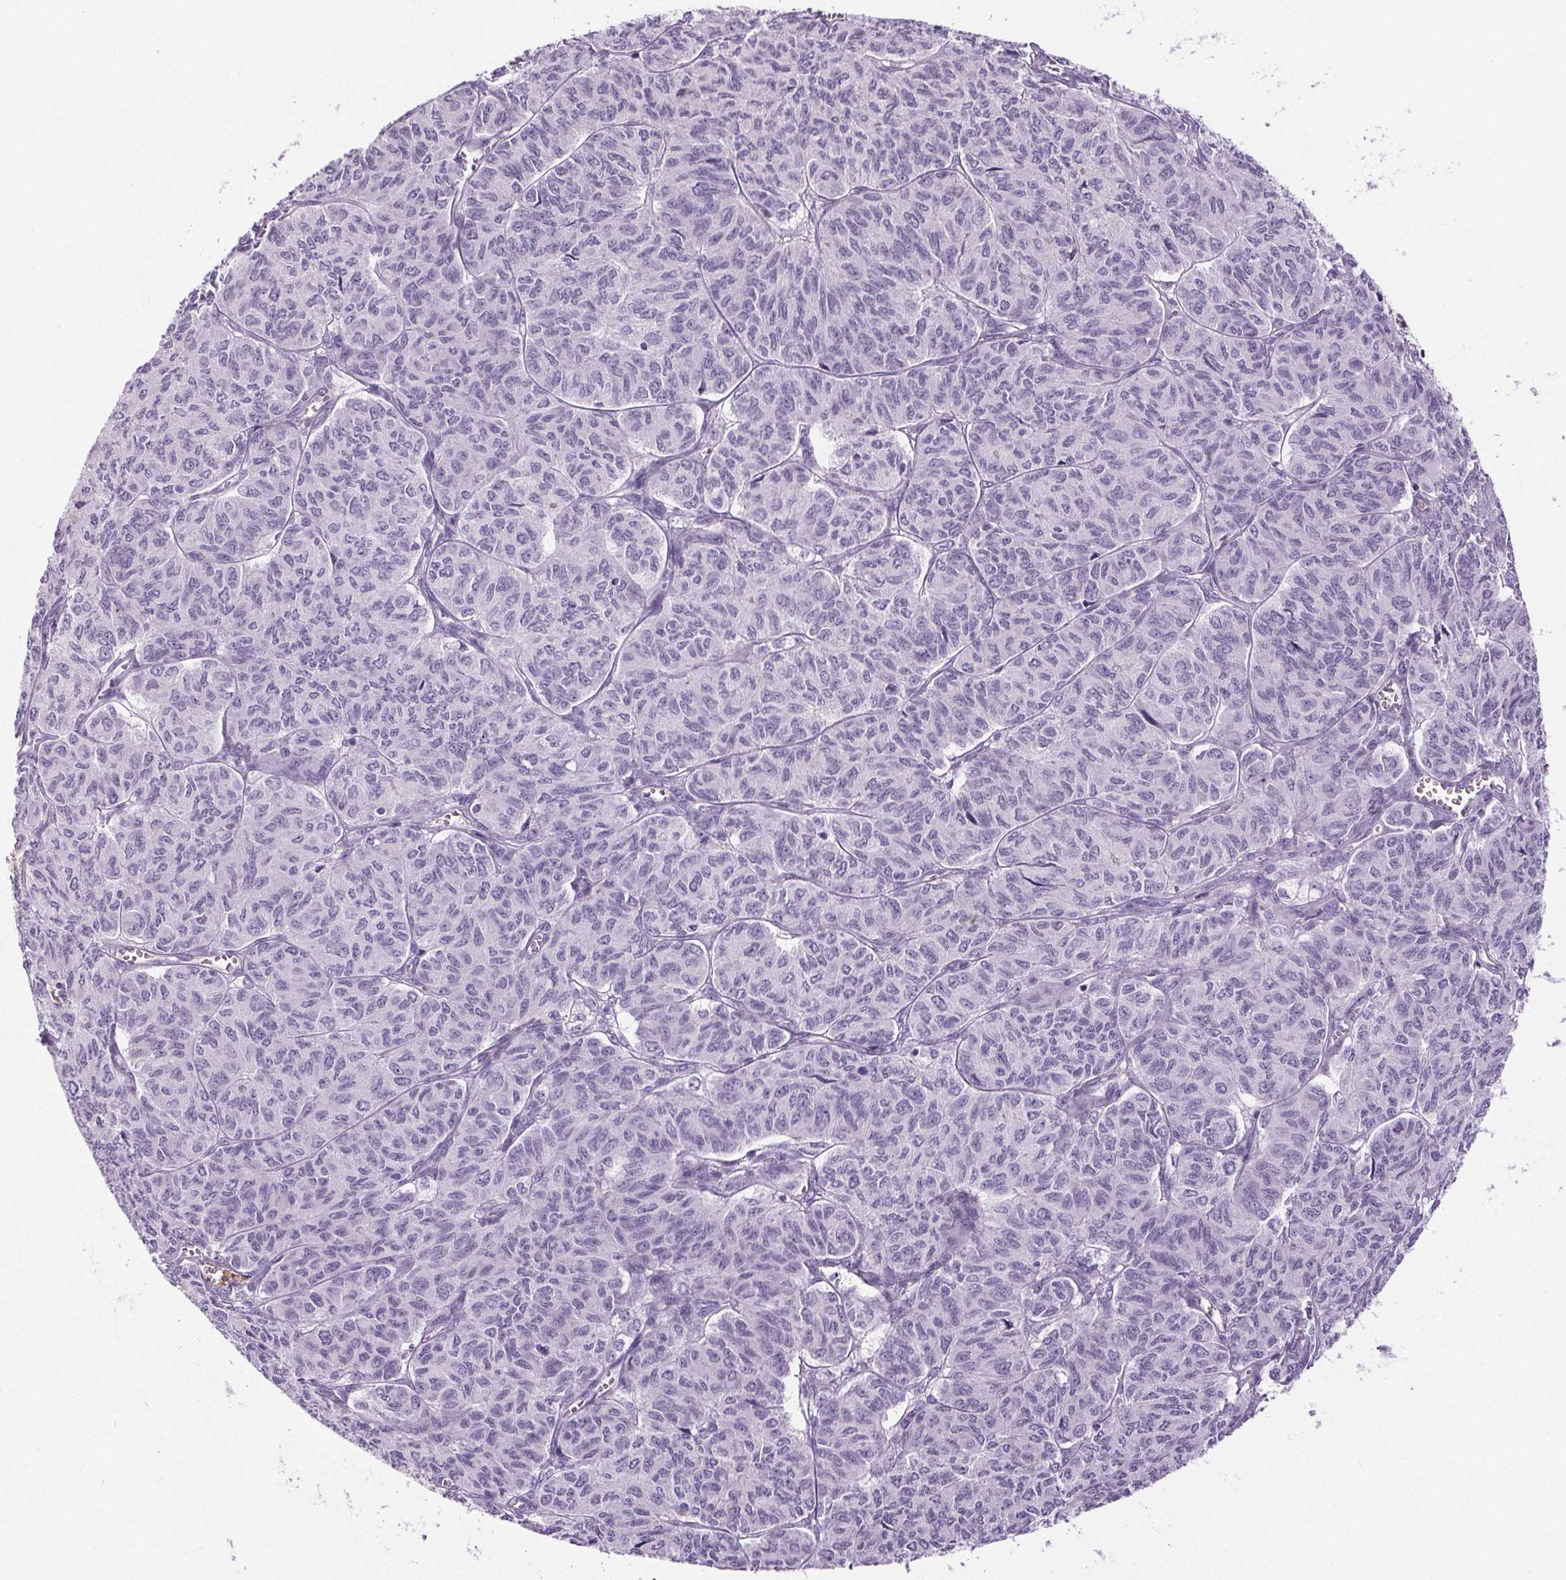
{"staining": {"intensity": "negative", "quantity": "none", "location": "none"}, "tissue": "ovarian cancer", "cell_type": "Tumor cells", "image_type": "cancer", "snomed": [{"axis": "morphology", "description": "Carcinoma, endometroid"}, {"axis": "topography", "description": "Ovary"}], "caption": "The photomicrograph demonstrates no staining of tumor cells in ovarian cancer (endometroid carcinoma).", "gene": "CD5L", "patient": {"sex": "female", "age": 80}}